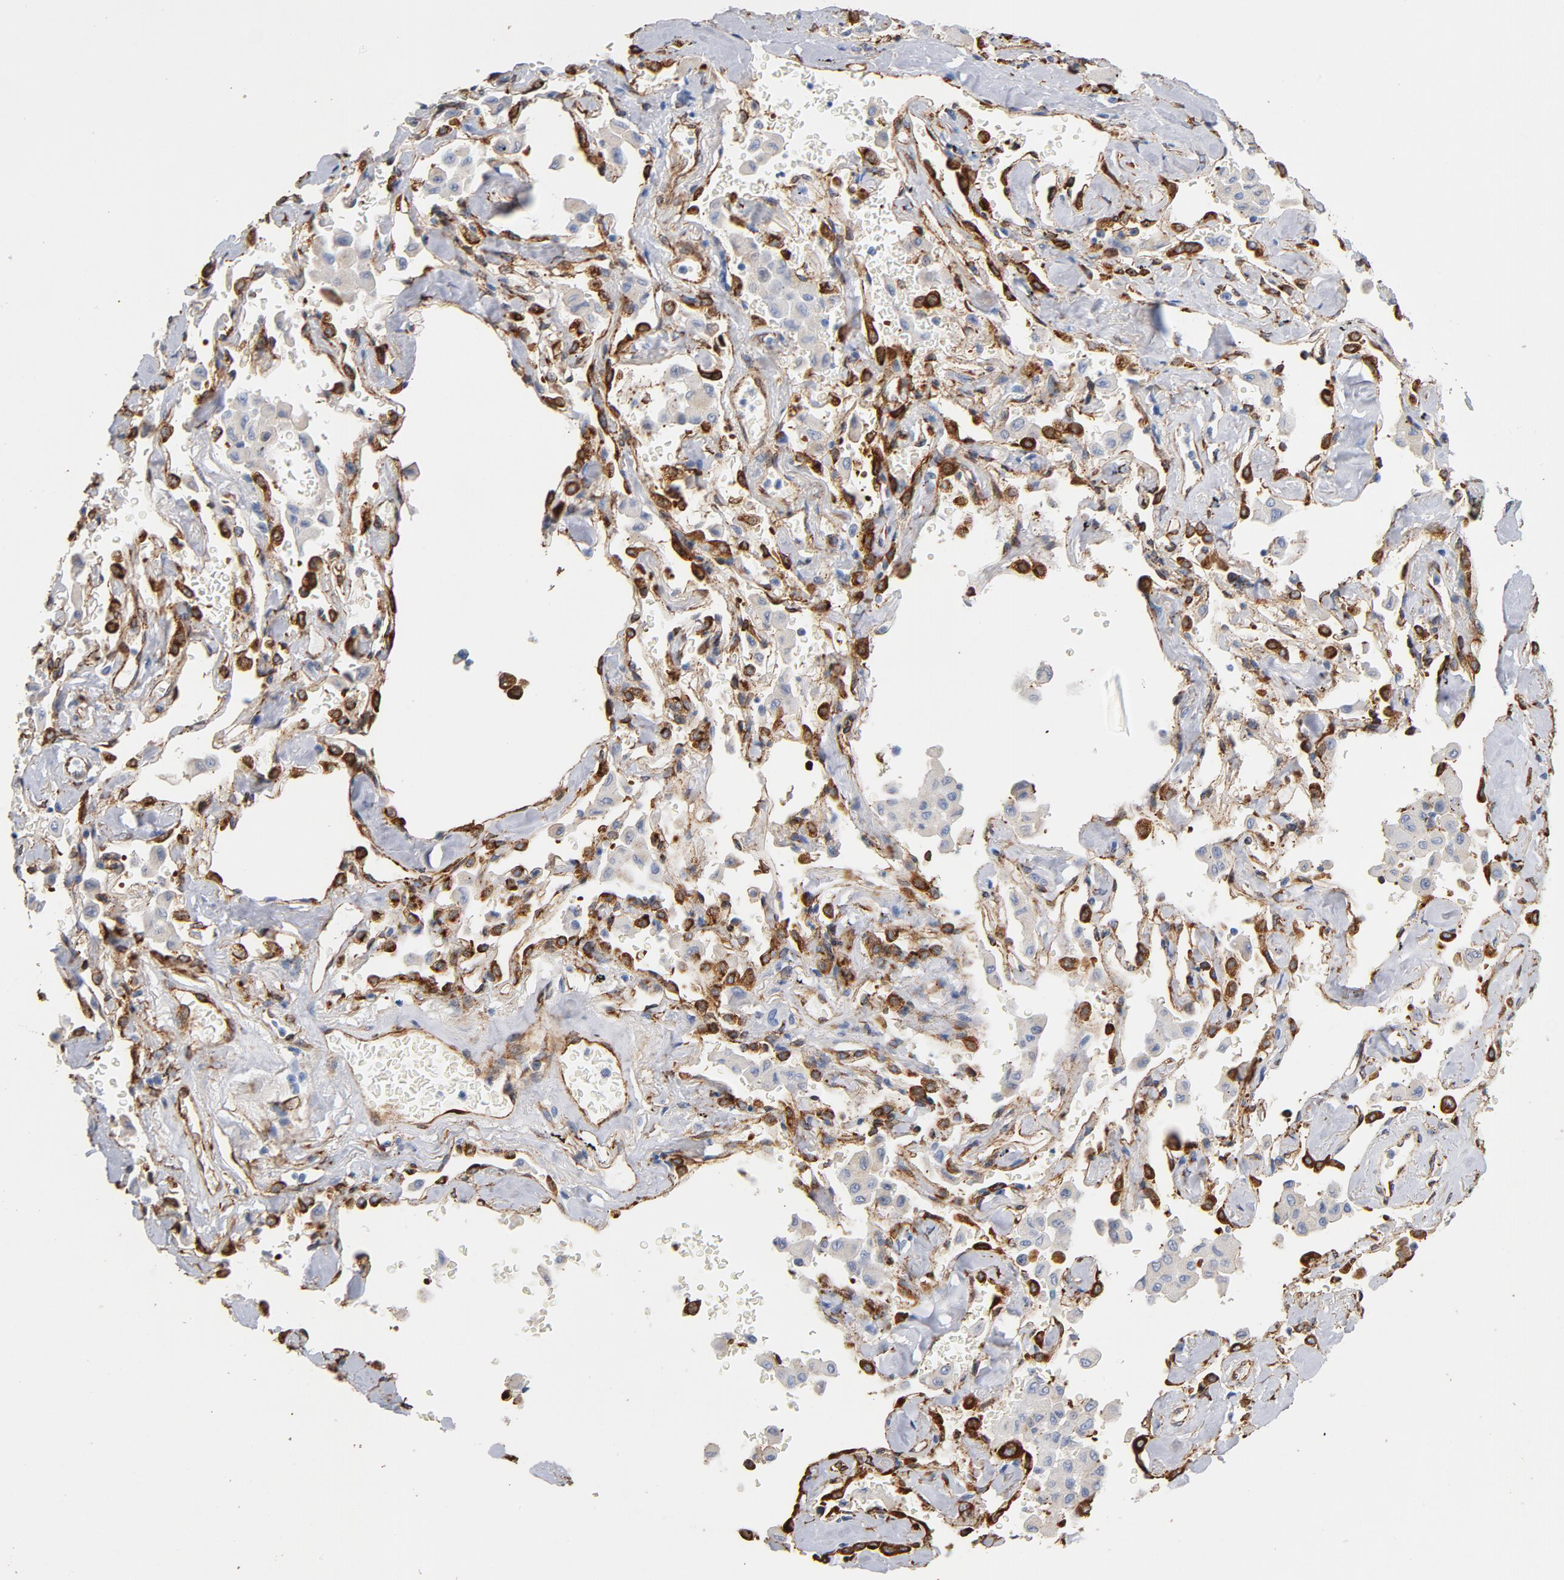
{"staining": {"intensity": "moderate", "quantity": ">75%", "location": "cytoplasmic/membranous"}, "tissue": "lung cancer", "cell_type": "Tumor cells", "image_type": "cancer", "snomed": [{"axis": "morphology", "description": "Adenocarcinoma, NOS"}, {"axis": "topography", "description": "Lung"}], "caption": "A micrograph of lung cancer stained for a protein exhibits moderate cytoplasmic/membranous brown staining in tumor cells.", "gene": "SERPINH1", "patient": {"sex": "female", "age": 64}}